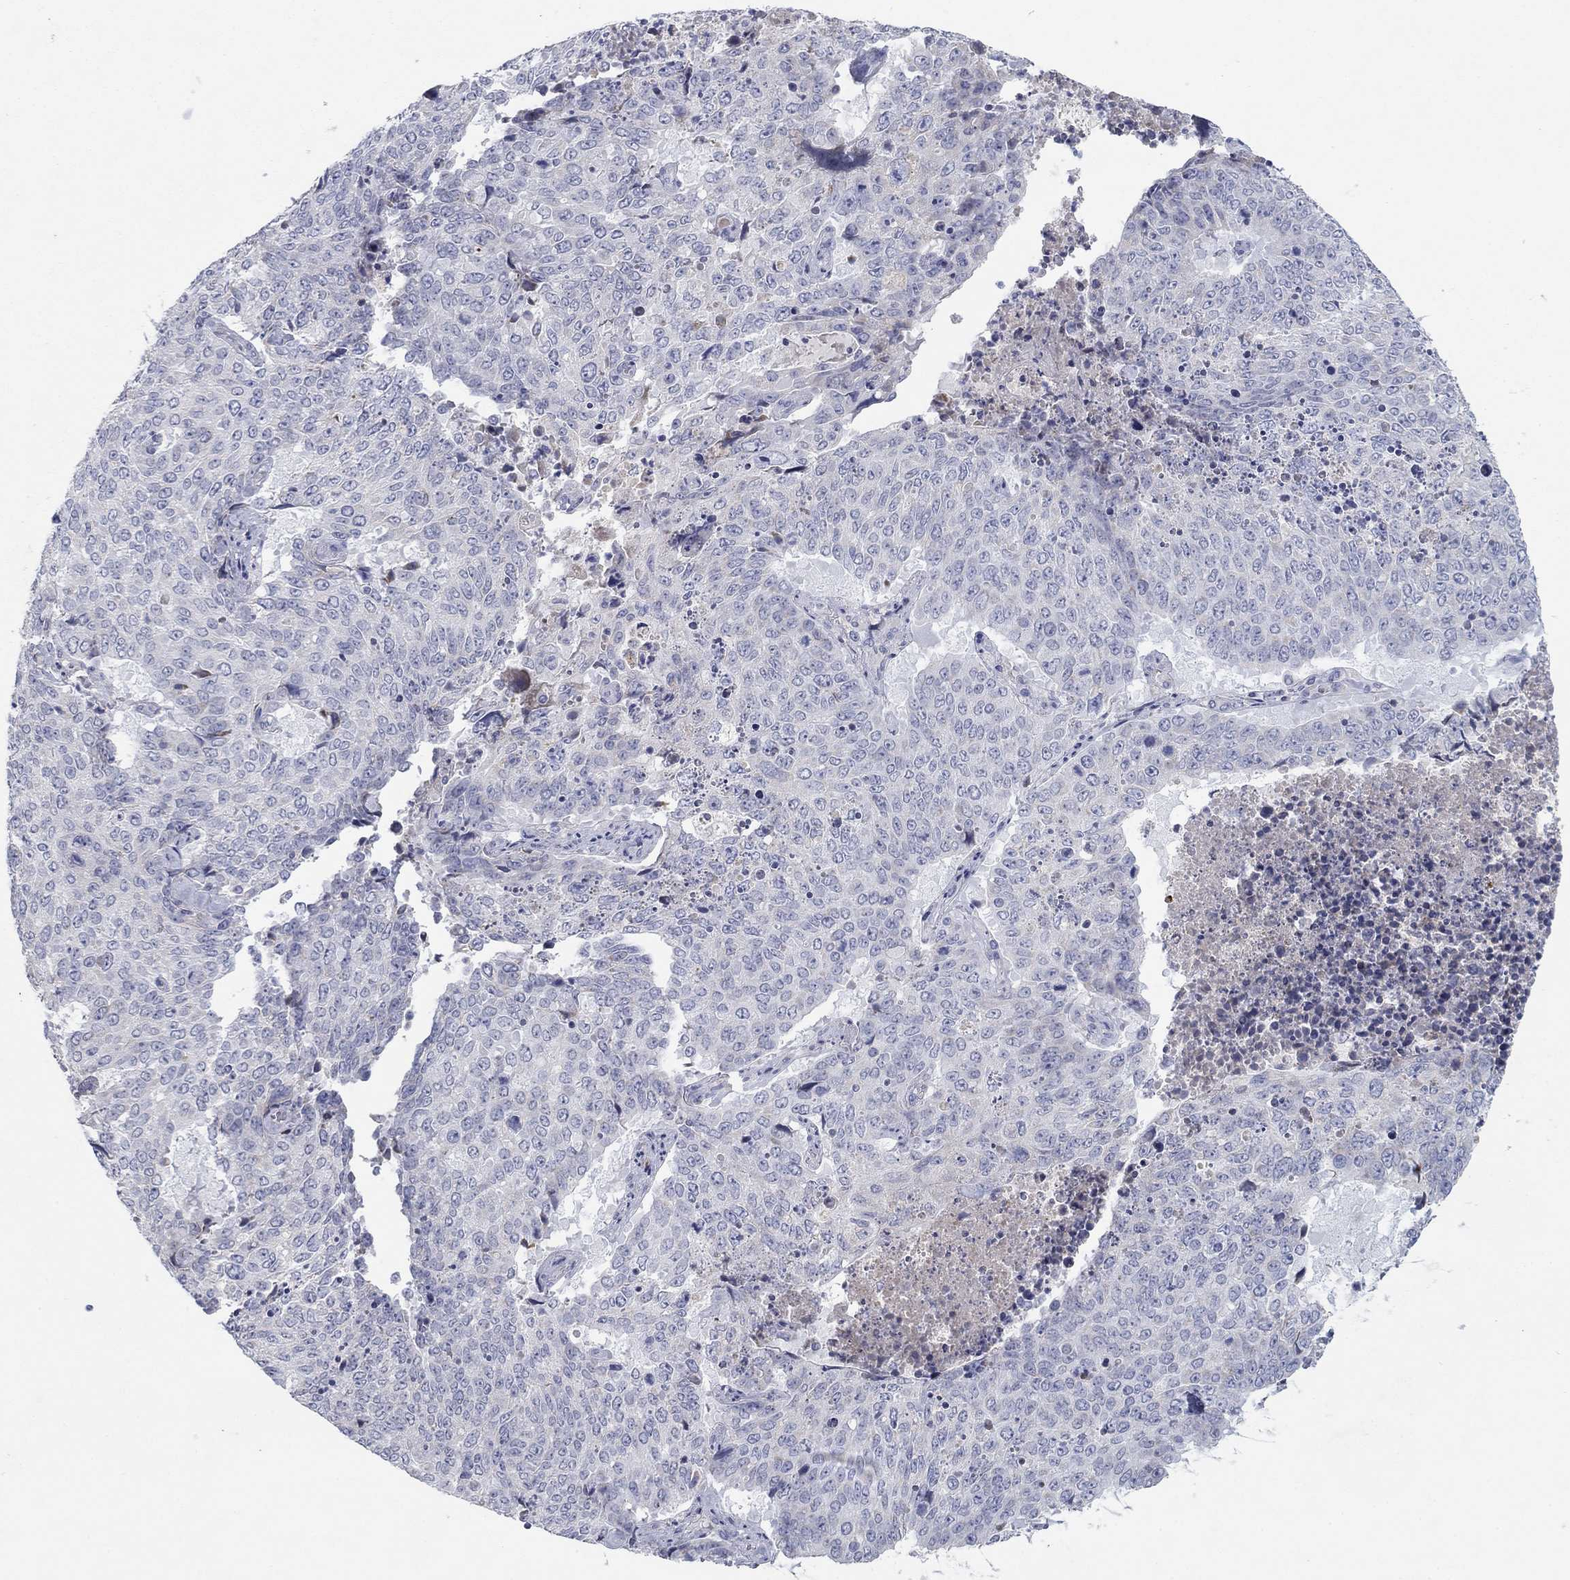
{"staining": {"intensity": "negative", "quantity": "none", "location": "none"}, "tissue": "lung cancer", "cell_type": "Tumor cells", "image_type": "cancer", "snomed": [{"axis": "morphology", "description": "Normal tissue, NOS"}, {"axis": "morphology", "description": "Squamous cell carcinoma, NOS"}, {"axis": "topography", "description": "Bronchus"}, {"axis": "topography", "description": "Lung"}], "caption": "The micrograph reveals no staining of tumor cells in lung cancer (squamous cell carcinoma).", "gene": "PTGDS", "patient": {"sex": "male", "age": 64}}